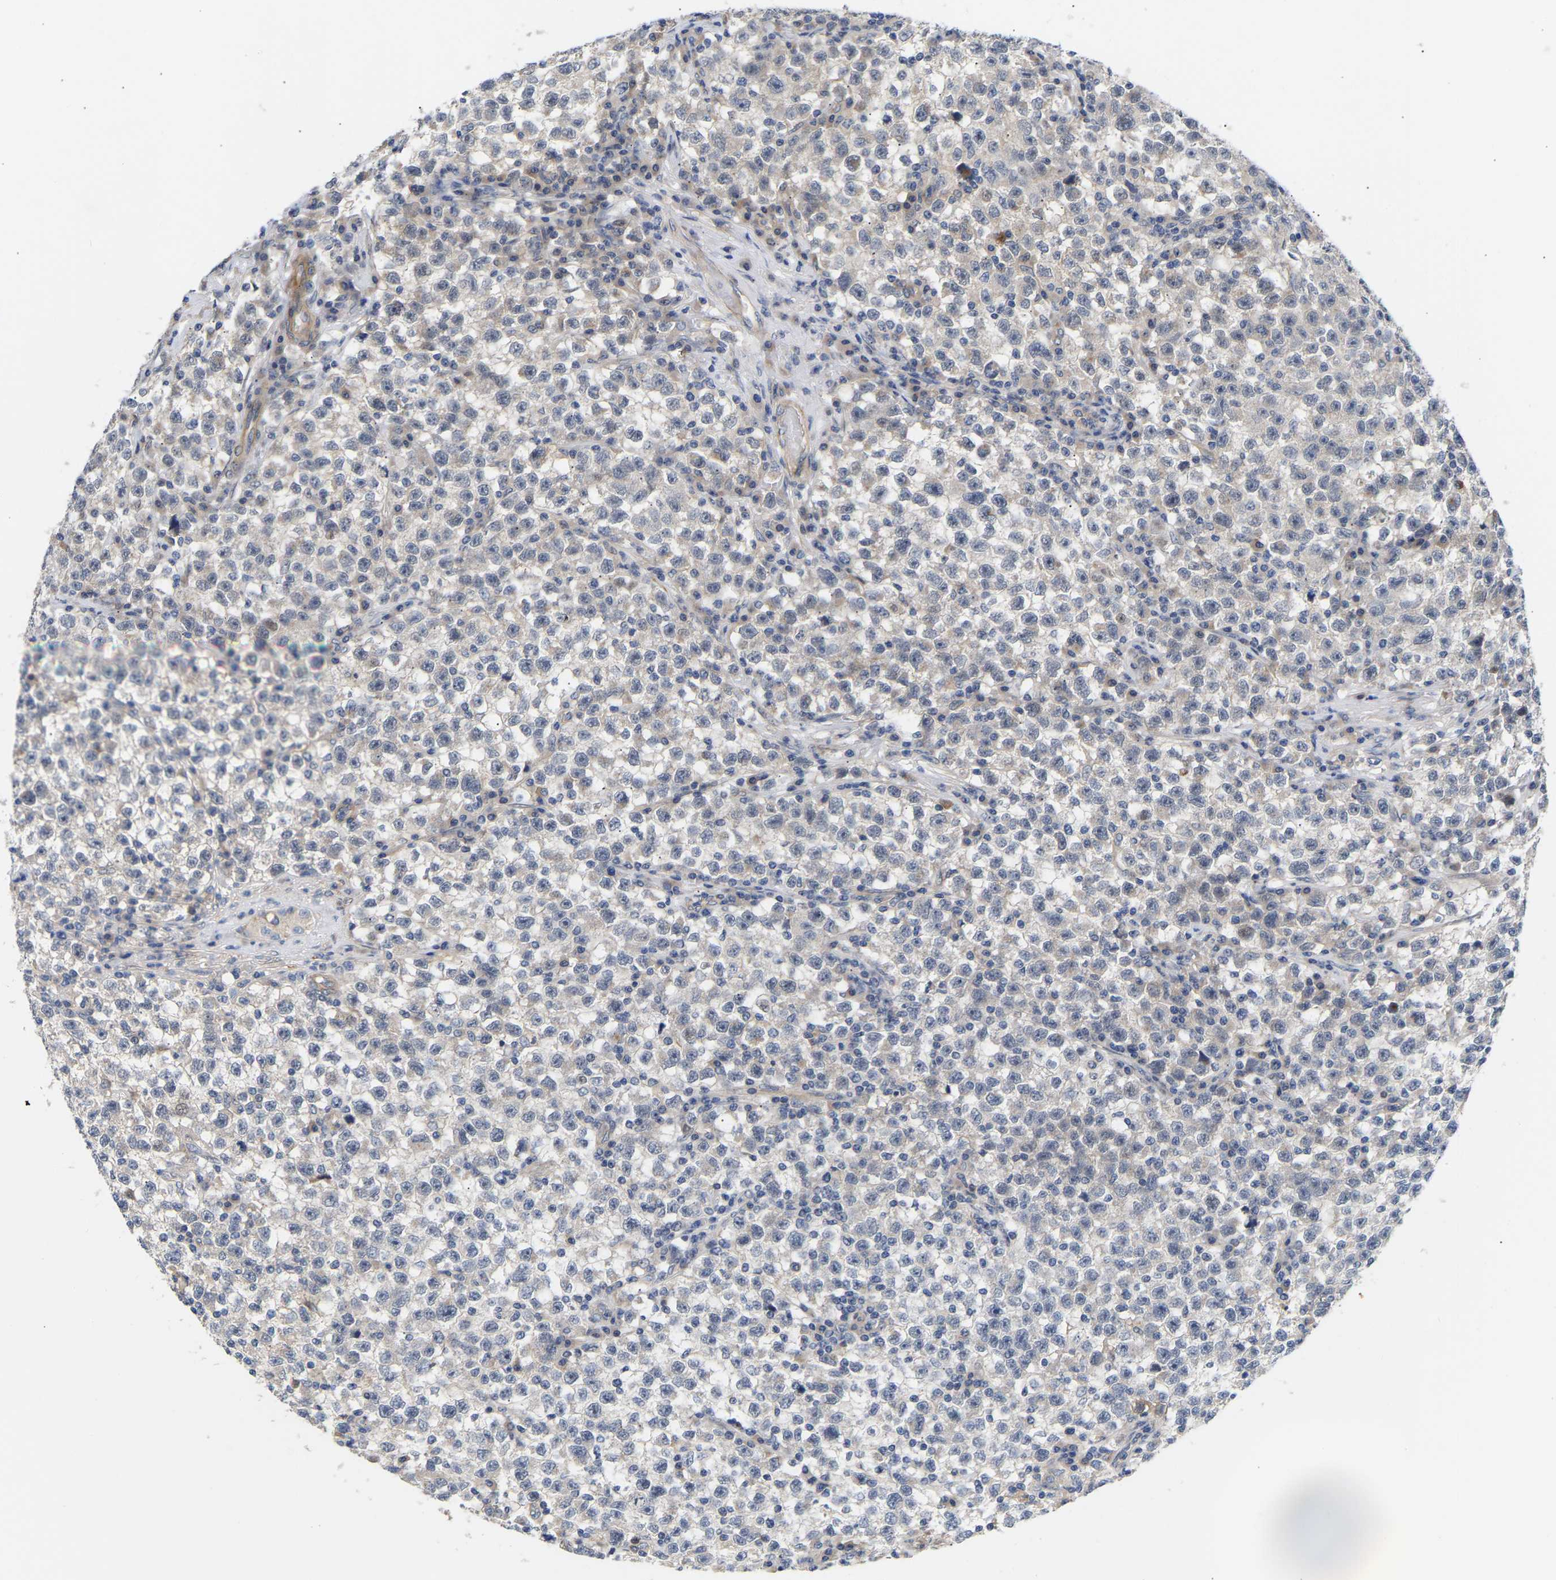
{"staining": {"intensity": "negative", "quantity": "none", "location": "none"}, "tissue": "testis cancer", "cell_type": "Tumor cells", "image_type": "cancer", "snomed": [{"axis": "morphology", "description": "Seminoma, NOS"}, {"axis": "topography", "description": "Testis"}], "caption": "This image is of testis cancer (seminoma) stained with IHC to label a protein in brown with the nuclei are counter-stained blue. There is no staining in tumor cells.", "gene": "KASH5", "patient": {"sex": "male", "age": 22}}